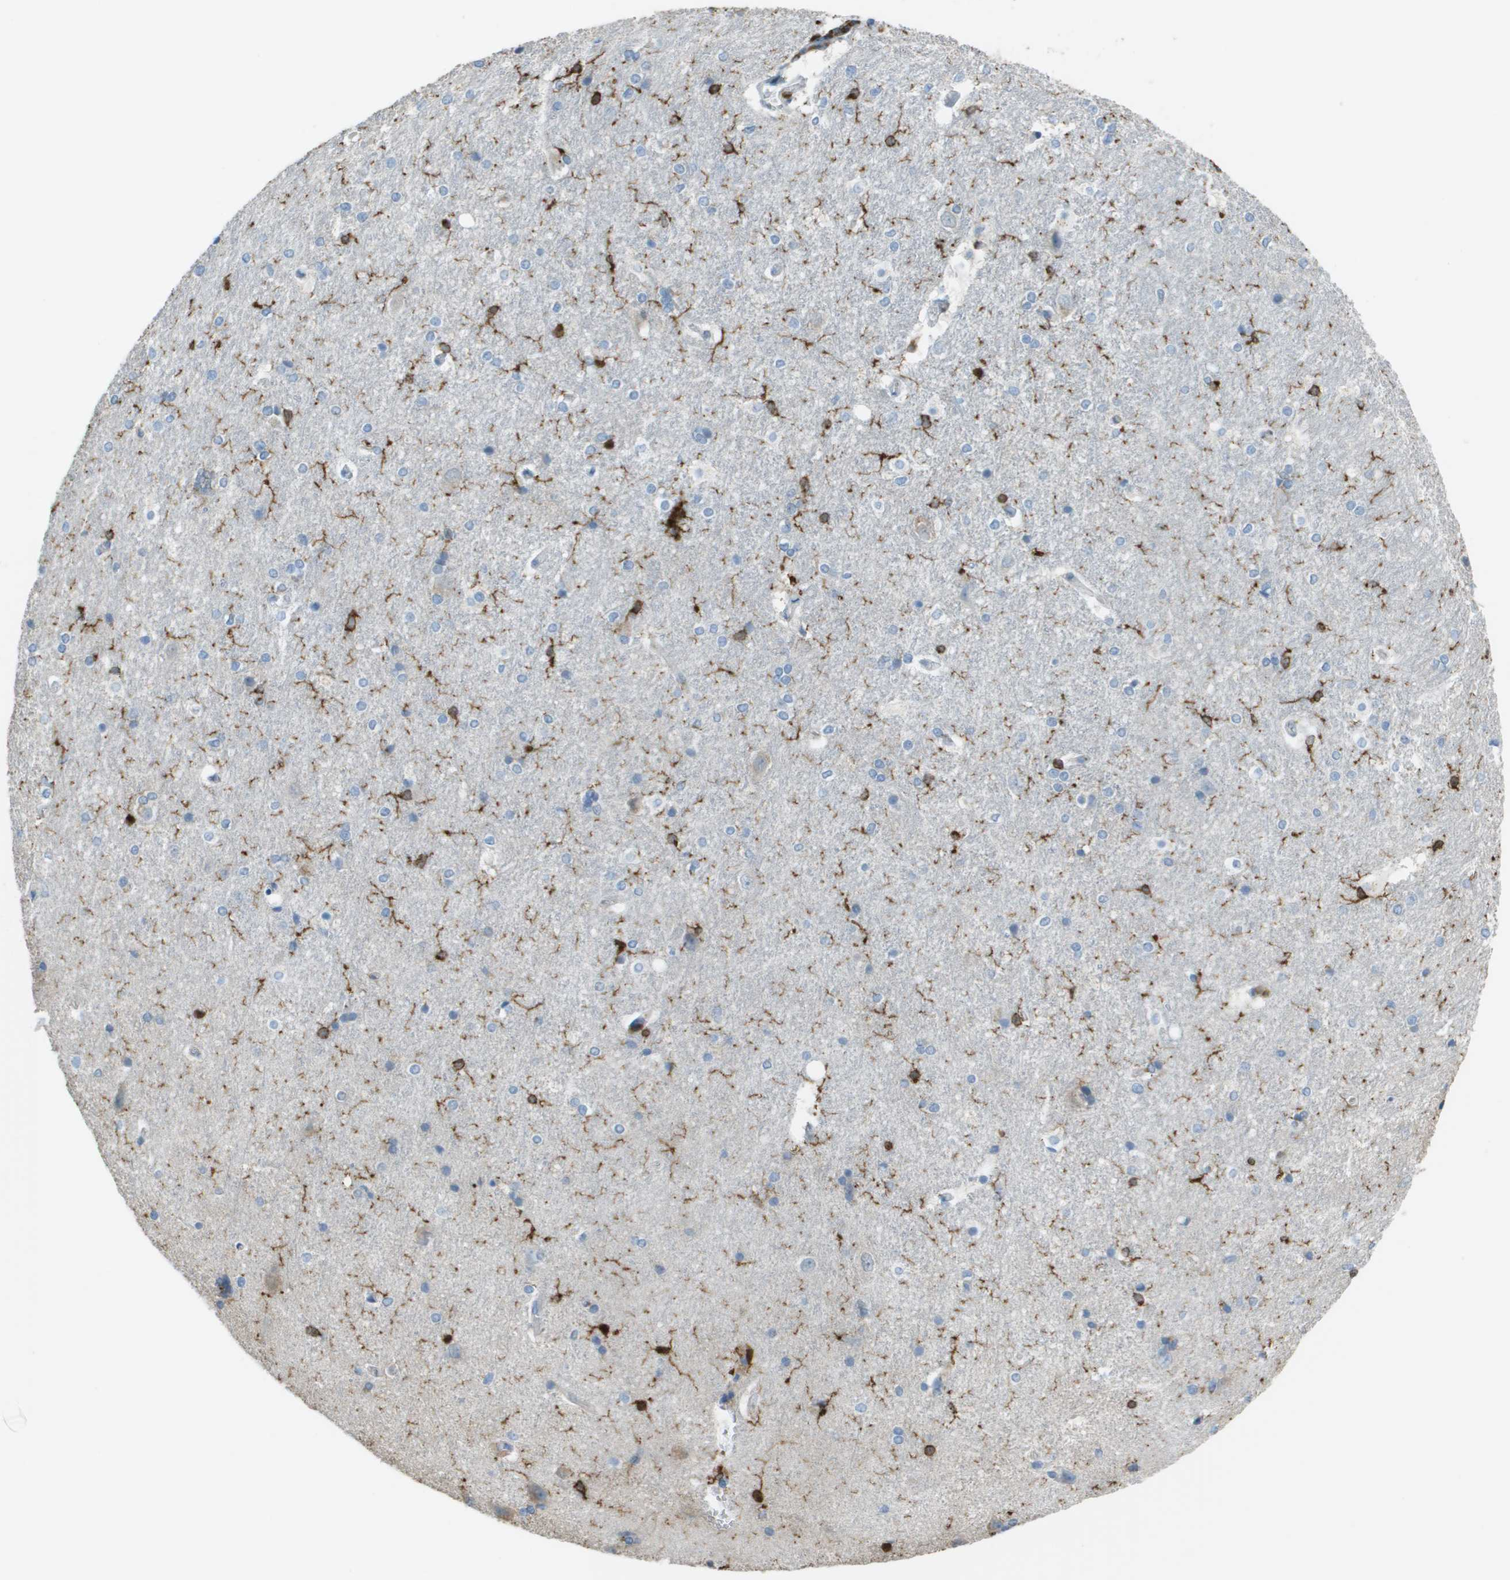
{"staining": {"intensity": "strong", "quantity": "<25%", "location": "cytoplasmic/membranous"}, "tissue": "hippocampus", "cell_type": "Glial cells", "image_type": "normal", "snomed": [{"axis": "morphology", "description": "Normal tissue, NOS"}, {"axis": "topography", "description": "Hippocampus"}], "caption": "DAB immunohistochemical staining of benign human hippocampus exhibits strong cytoplasmic/membranous protein expression in approximately <25% of glial cells. The protein of interest is shown in brown color, while the nuclei are stained blue.", "gene": "APBB1IP", "patient": {"sex": "female", "age": 19}}